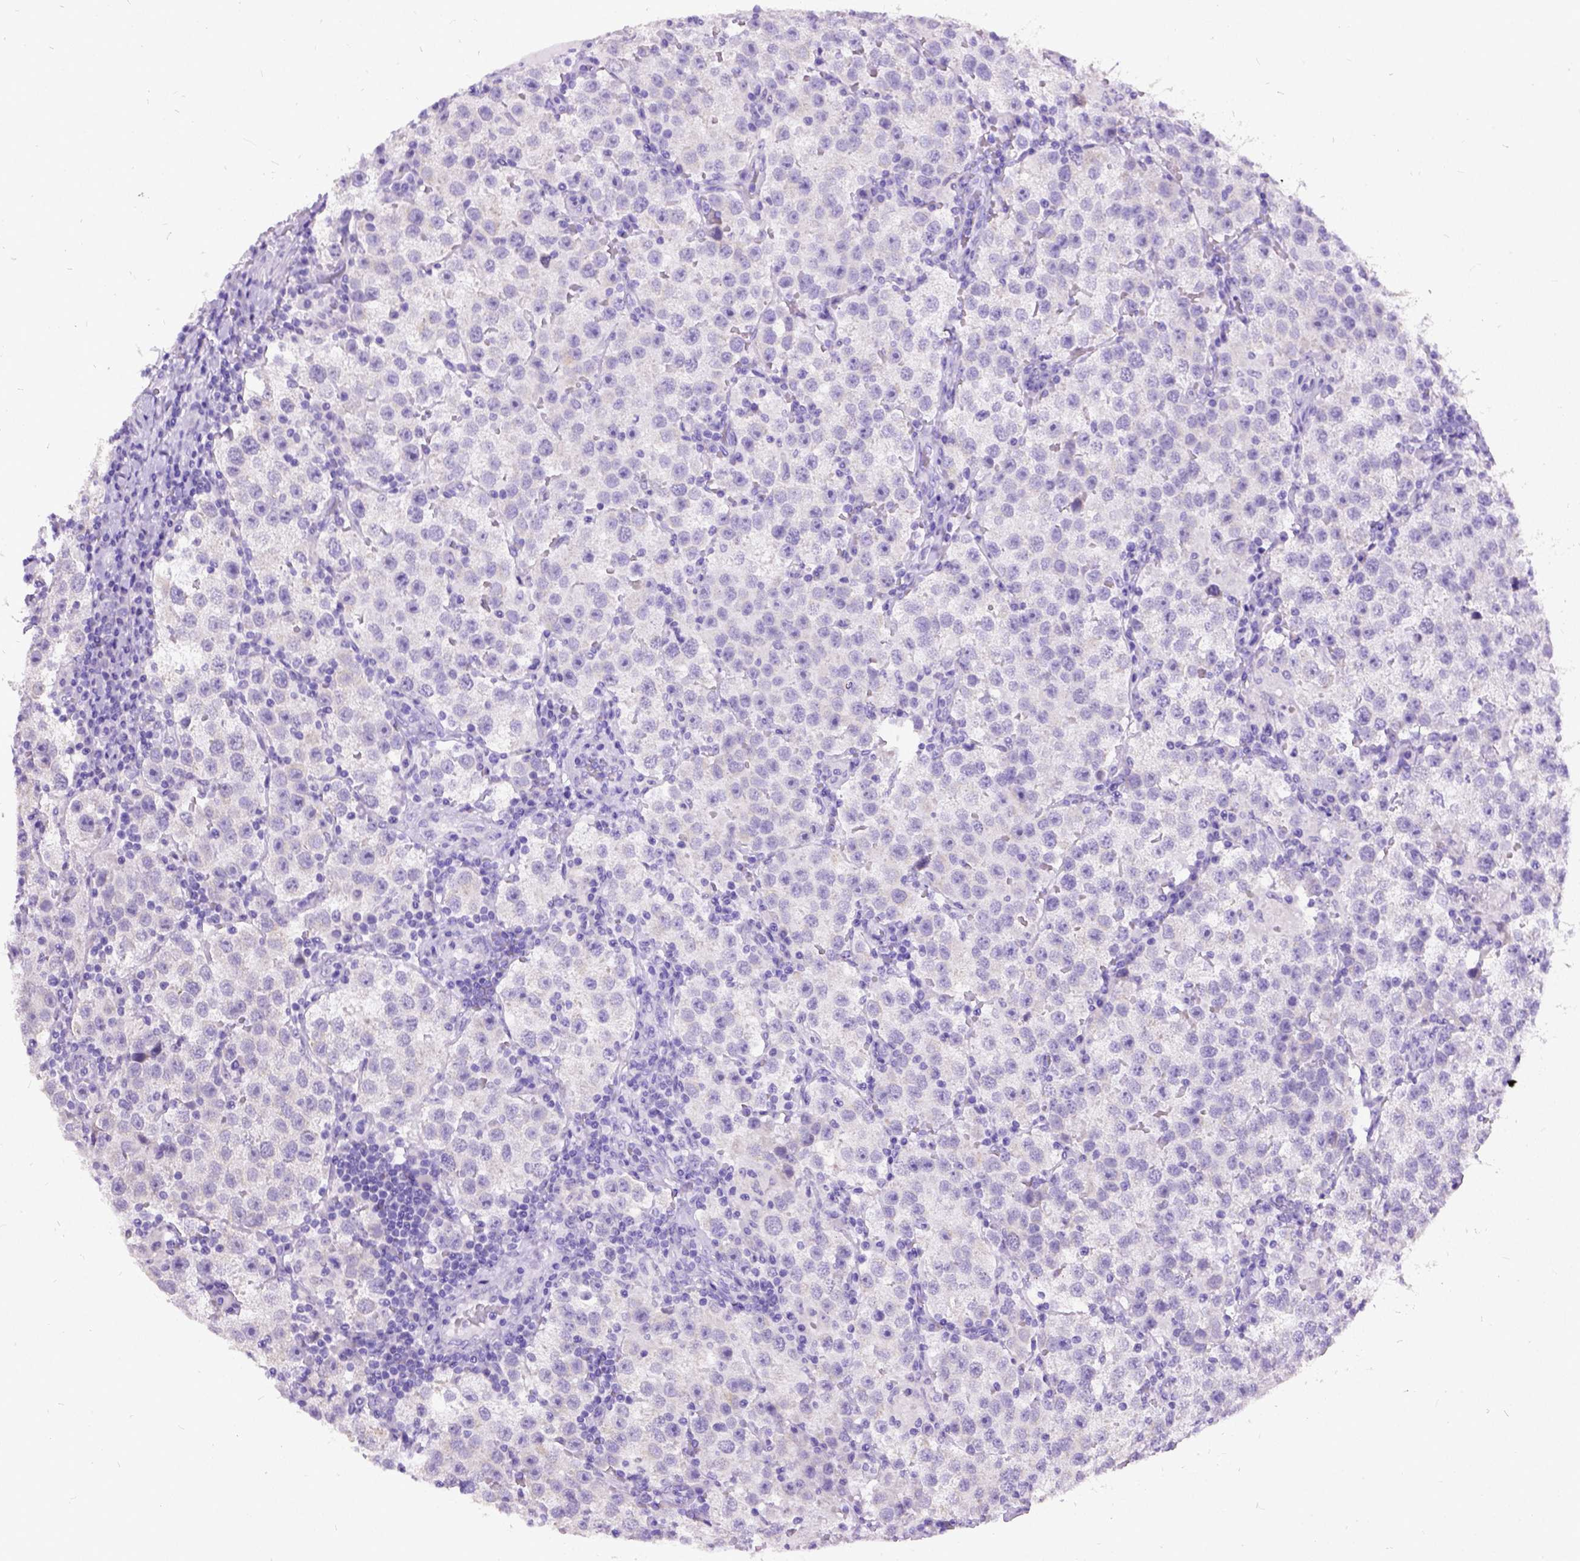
{"staining": {"intensity": "negative", "quantity": "none", "location": "none"}, "tissue": "testis cancer", "cell_type": "Tumor cells", "image_type": "cancer", "snomed": [{"axis": "morphology", "description": "Seminoma, NOS"}, {"axis": "topography", "description": "Testis"}], "caption": "There is no significant staining in tumor cells of testis cancer (seminoma).", "gene": "NEUROD4", "patient": {"sex": "male", "age": 37}}